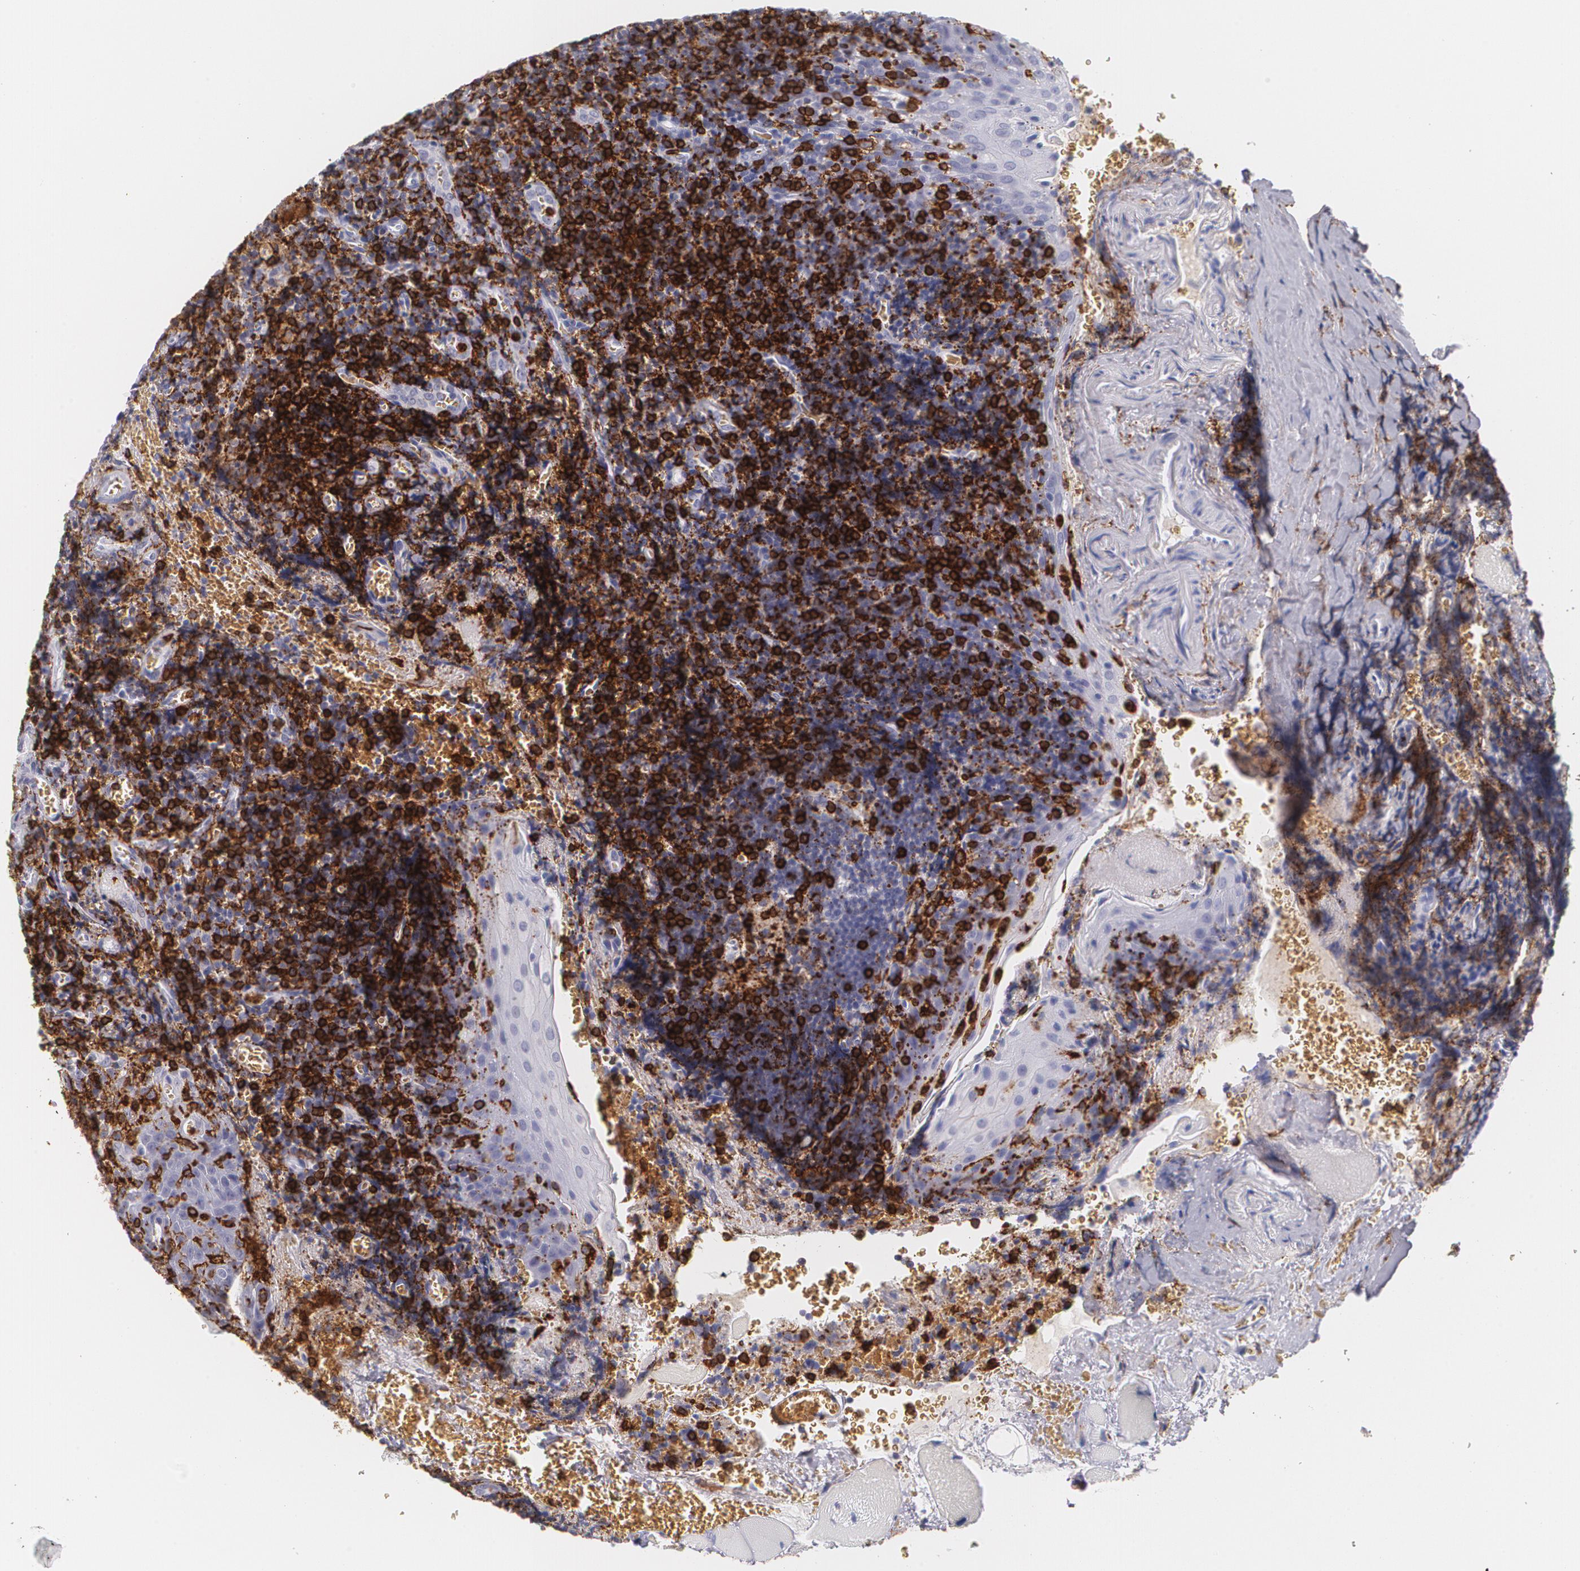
{"staining": {"intensity": "strong", "quantity": "25%-75%", "location": "nuclear"}, "tissue": "tonsil", "cell_type": "Germinal center cells", "image_type": "normal", "snomed": [{"axis": "morphology", "description": "Normal tissue, NOS"}, {"axis": "topography", "description": "Tonsil"}], "caption": "Protein staining of benign tonsil reveals strong nuclear expression in about 25%-75% of germinal center cells.", "gene": "PTPRC", "patient": {"sex": "male", "age": 20}}